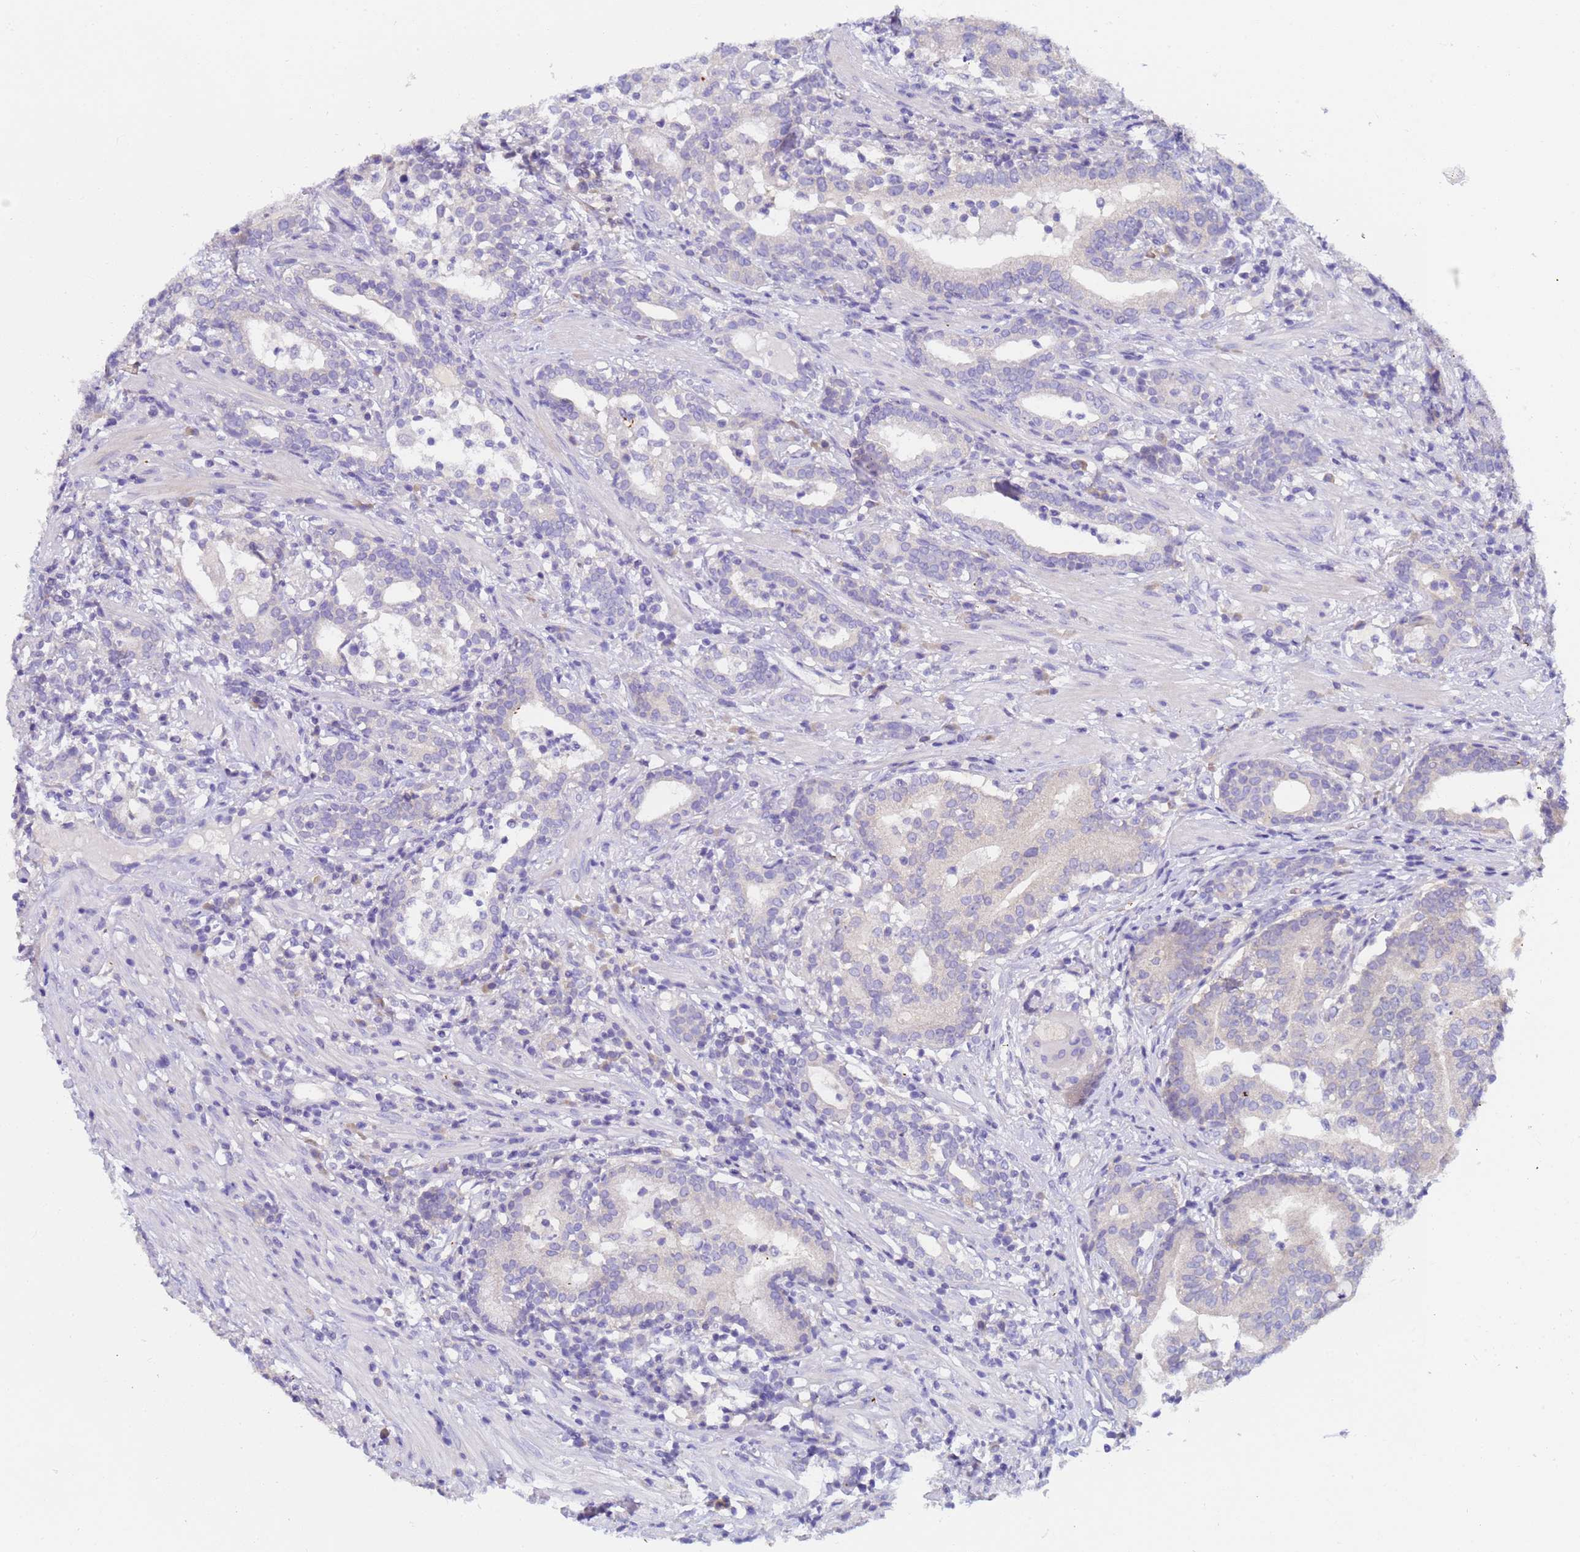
{"staining": {"intensity": "negative", "quantity": "none", "location": "none"}, "tissue": "prostate cancer", "cell_type": "Tumor cells", "image_type": "cancer", "snomed": [{"axis": "morphology", "description": "Adenocarcinoma, High grade"}, {"axis": "topography", "description": "Prostate"}], "caption": "An IHC micrograph of adenocarcinoma (high-grade) (prostate) is shown. There is no staining in tumor cells of adenocarcinoma (high-grade) (prostate).", "gene": "UBE2O", "patient": {"sex": "male", "age": 67}}